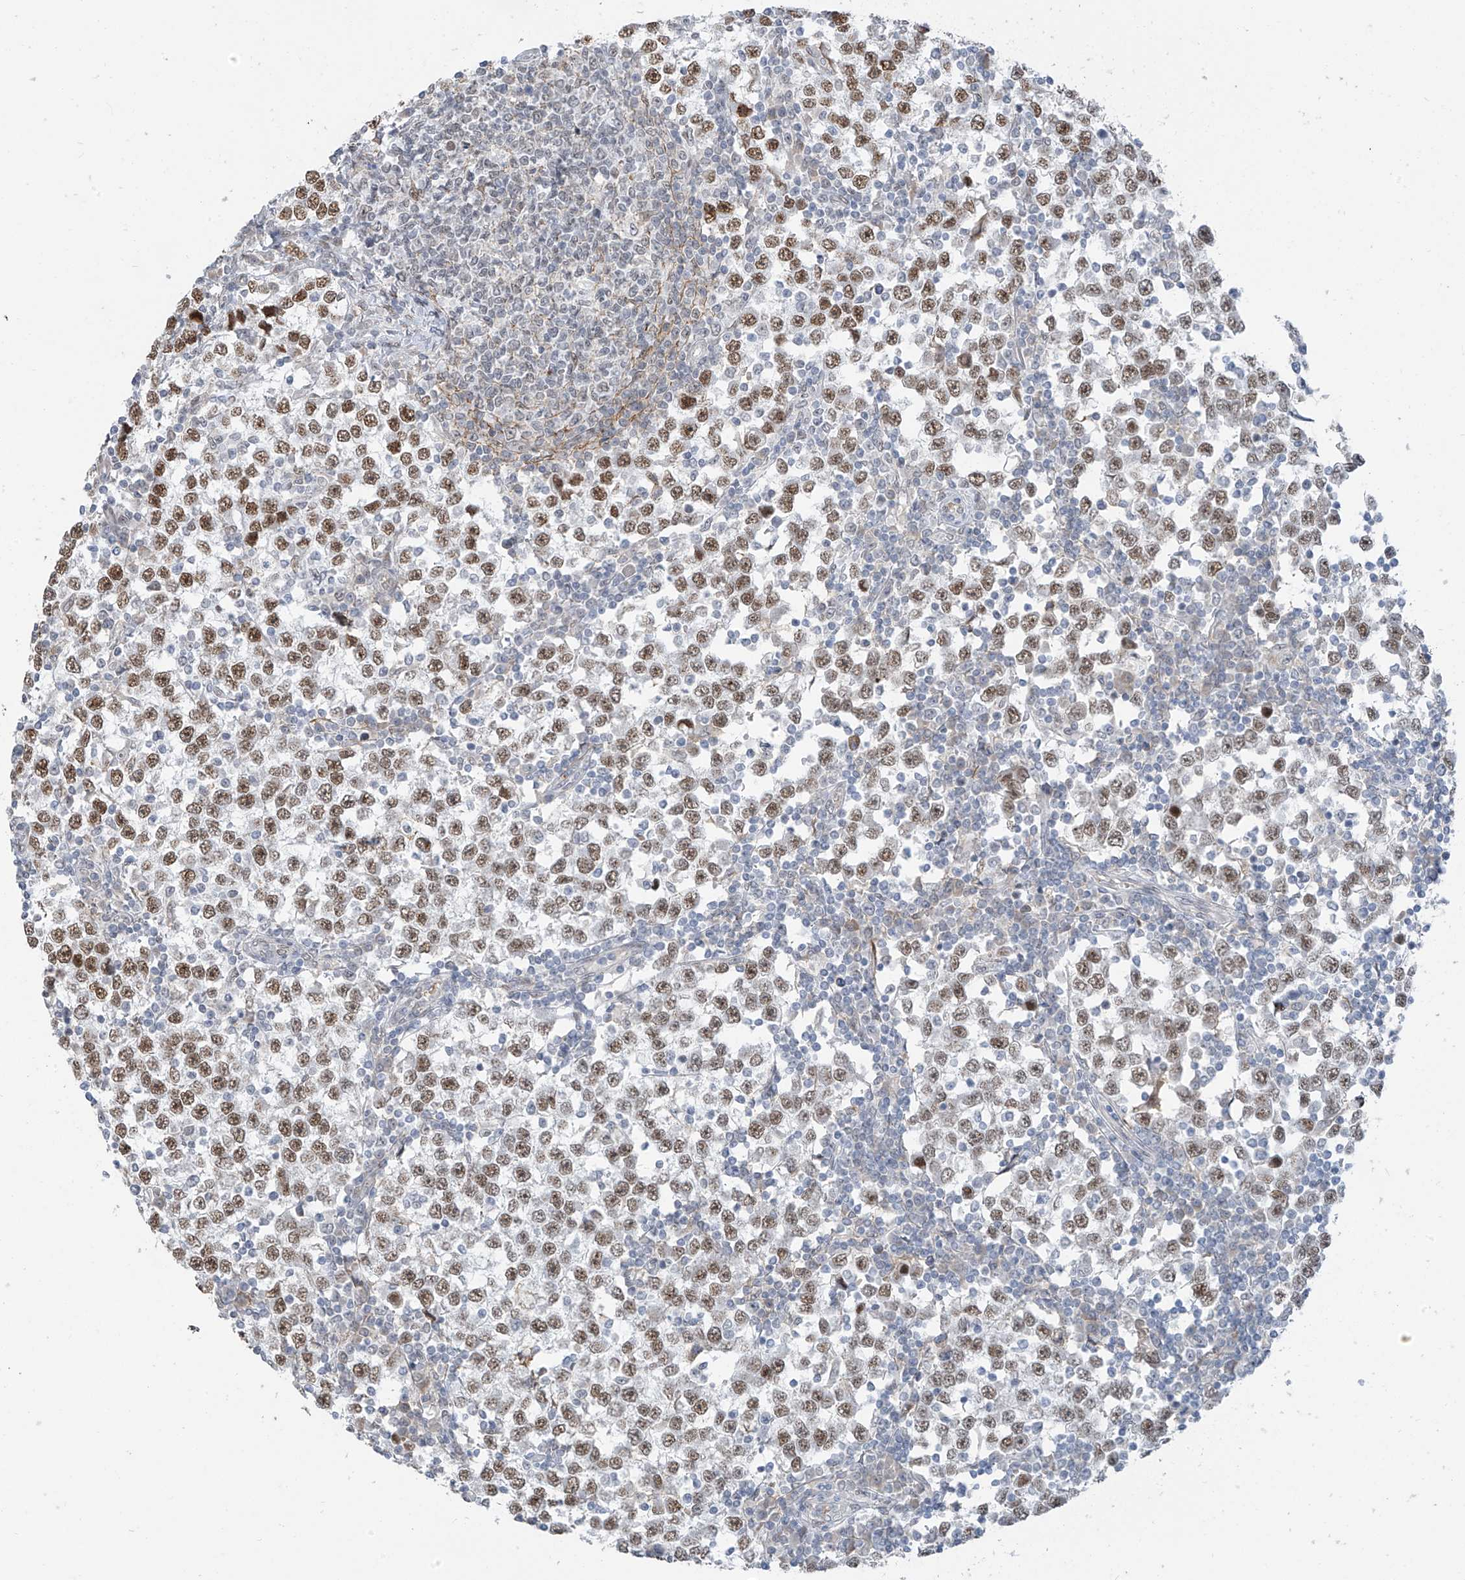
{"staining": {"intensity": "moderate", "quantity": ">75%", "location": "nuclear"}, "tissue": "testis cancer", "cell_type": "Tumor cells", "image_type": "cancer", "snomed": [{"axis": "morphology", "description": "Seminoma, NOS"}, {"axis": "topography", "description": "Testis"}], "caption": "Brown immunohistochemical staining in testis cancer demonstrates moderate nuclear staining in approximately >75% of tumor cells.", "gene": "MCM9", "patient": {"sex": "male", "age": 65}}